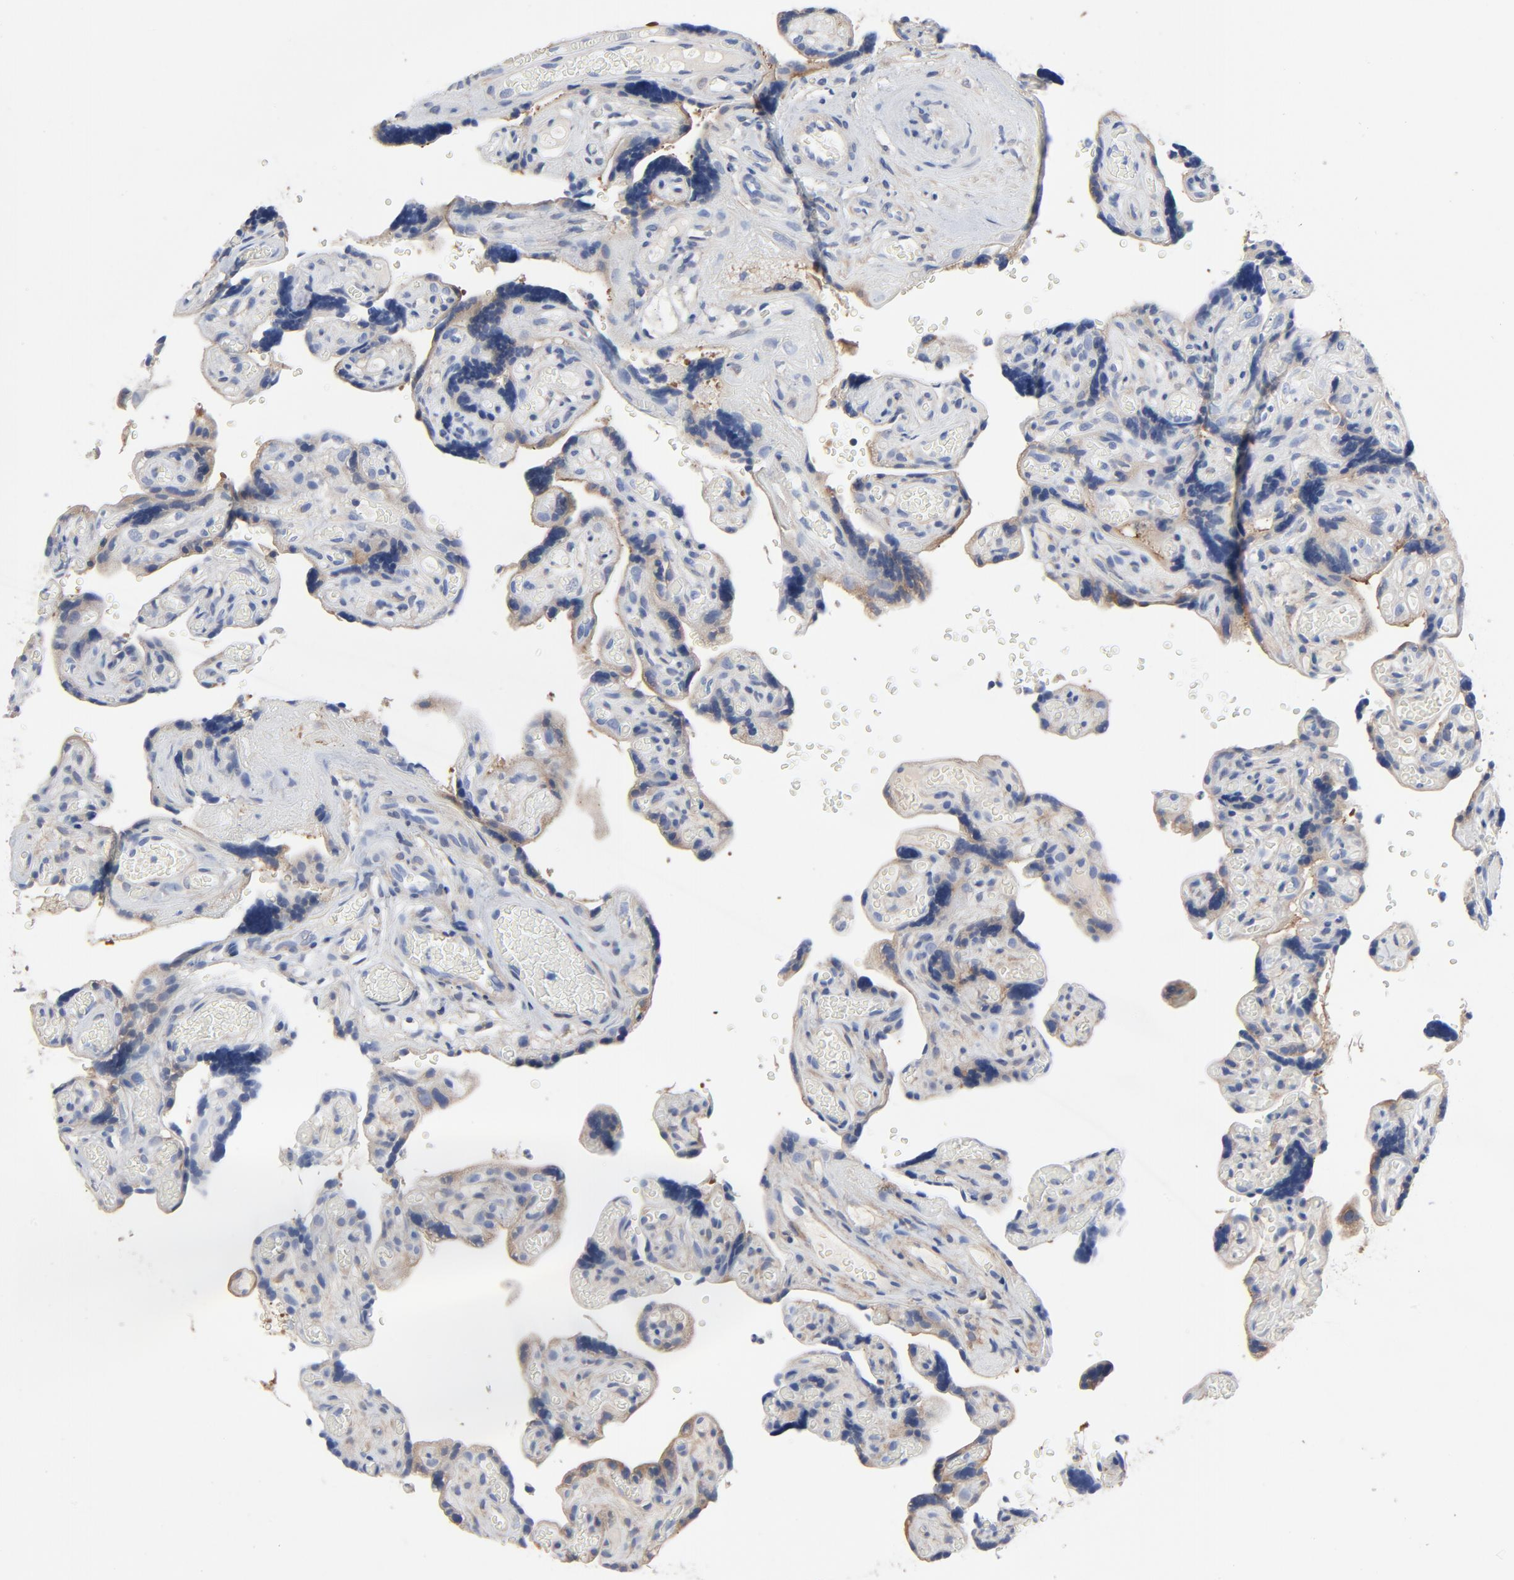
{"staining": {"intensity": "moderate", "quantity": ">75%", "location": "cytoplasmic/membranous"}, "tissue": "placenta", "cell_type": "Decidual cells", "image_type": "normal", "snomed": [{"axis": "morphology", "description": "Normal tissue, NOS"}, {"axis": "topography", "description": "Placenta"}], "caption": "The photomicrograph shows immunohistochemical staining of normal placenta. There is moderate cytoplasmic/membranous staining is present in approximately >75% of decidual cells. The protein of interest is shown in brown color, while the nuclei are stained blue.", "gene": "DYNLT3", "patient": {"sex": "female", "age": 30}}